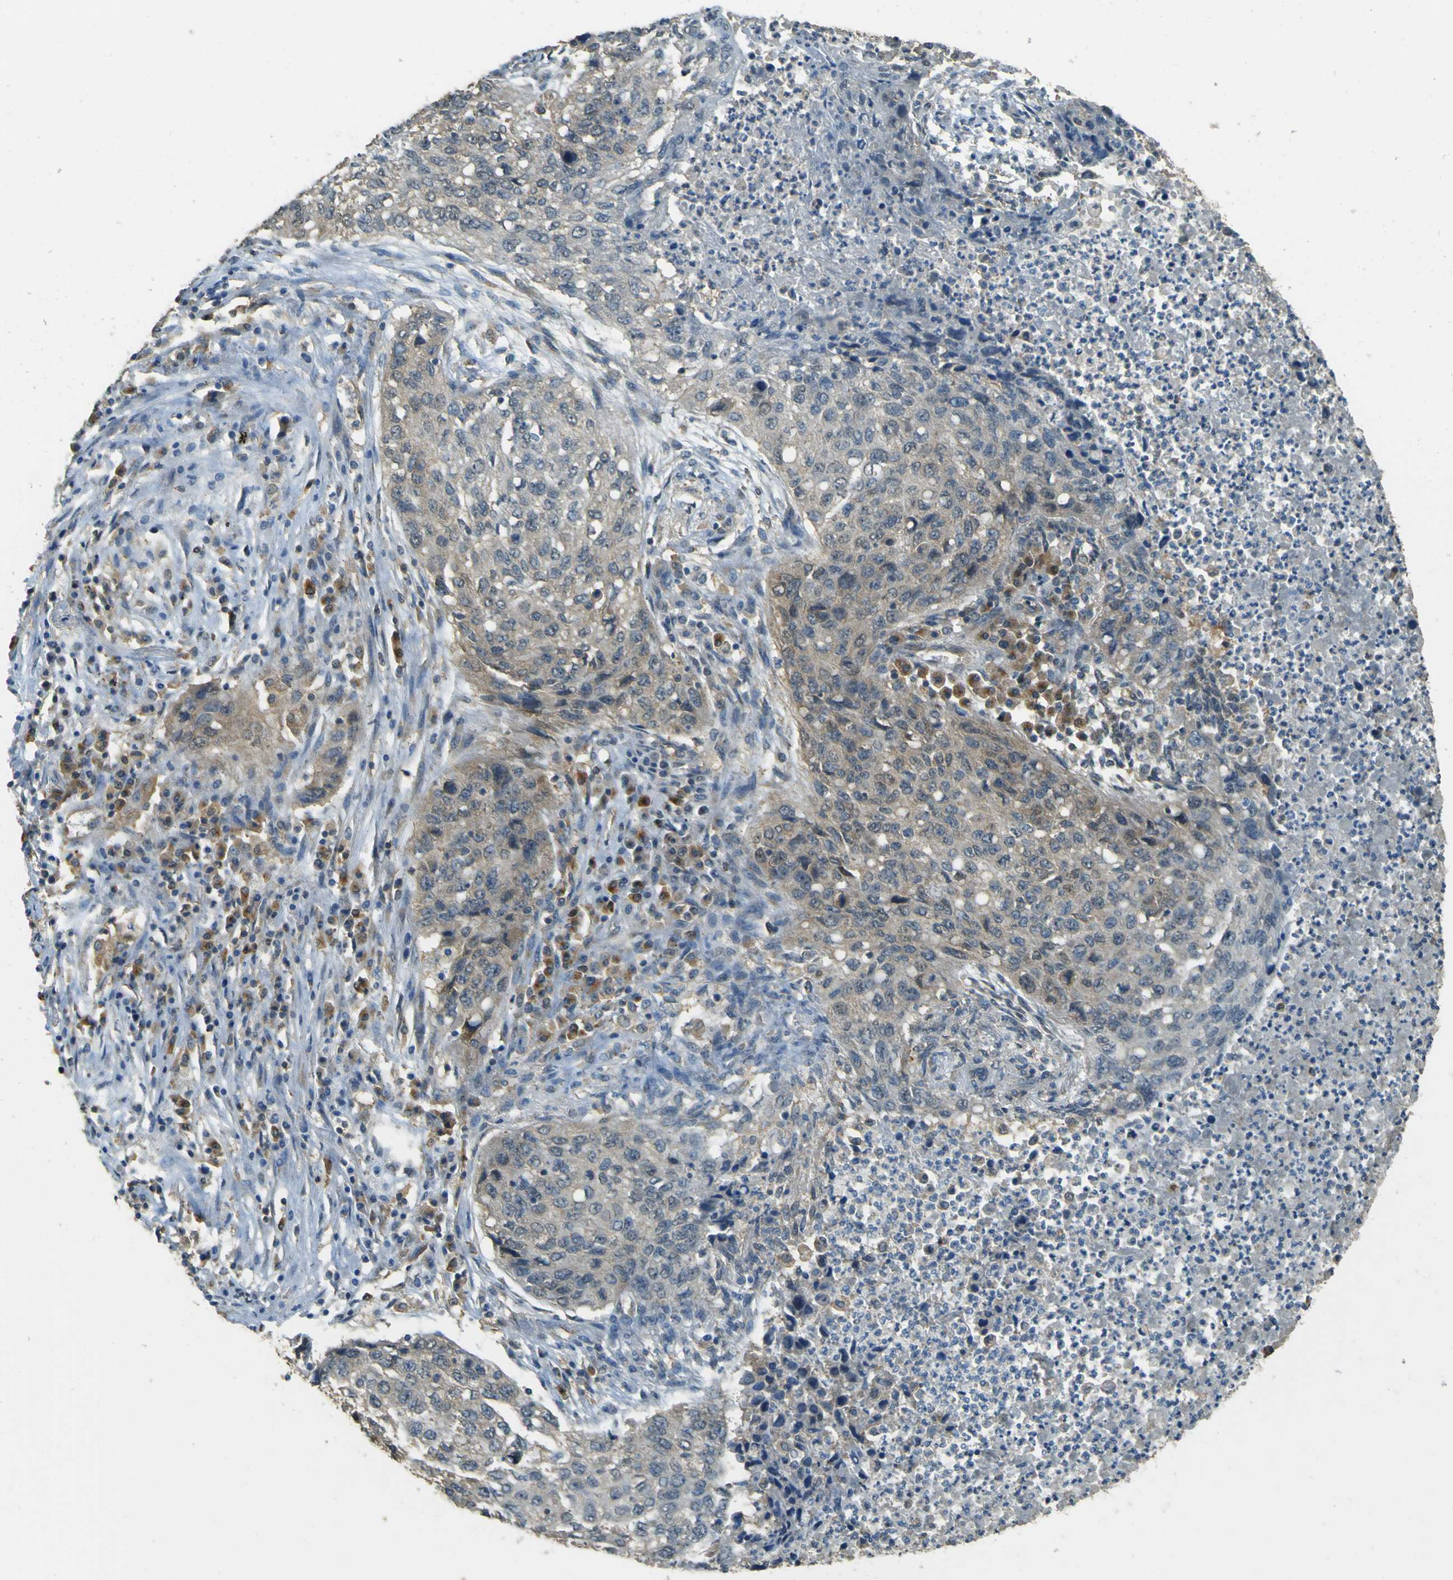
{"staining": {"intensity": "weak", "quantity": "25%-75%", "location": "cytoplasmic/membranous"}, "tissue": "lung cancer", "cell_type": "Tumor cells", "image_type": "cancer", "snomed": [{"axis": "morphology", "description": "Squamous cell carcinoma, NOS"}, {"axis": "topography", "description": "Lung"}], "caption": "Lung cancer (squamous cell carcinoma) was stained to show a protein in brown. There is low levels of weak cytoplasmic/membranous expression in about 25%-75% of tumor cells. Using DAB (3,3'-diaminobenzidine) (brown) and hematoxylin (blue) stains, captured at high magnification using brightfield microscopy.", "gene": "GOLGA1", "patient": {"sex": "female", "age": 63}}